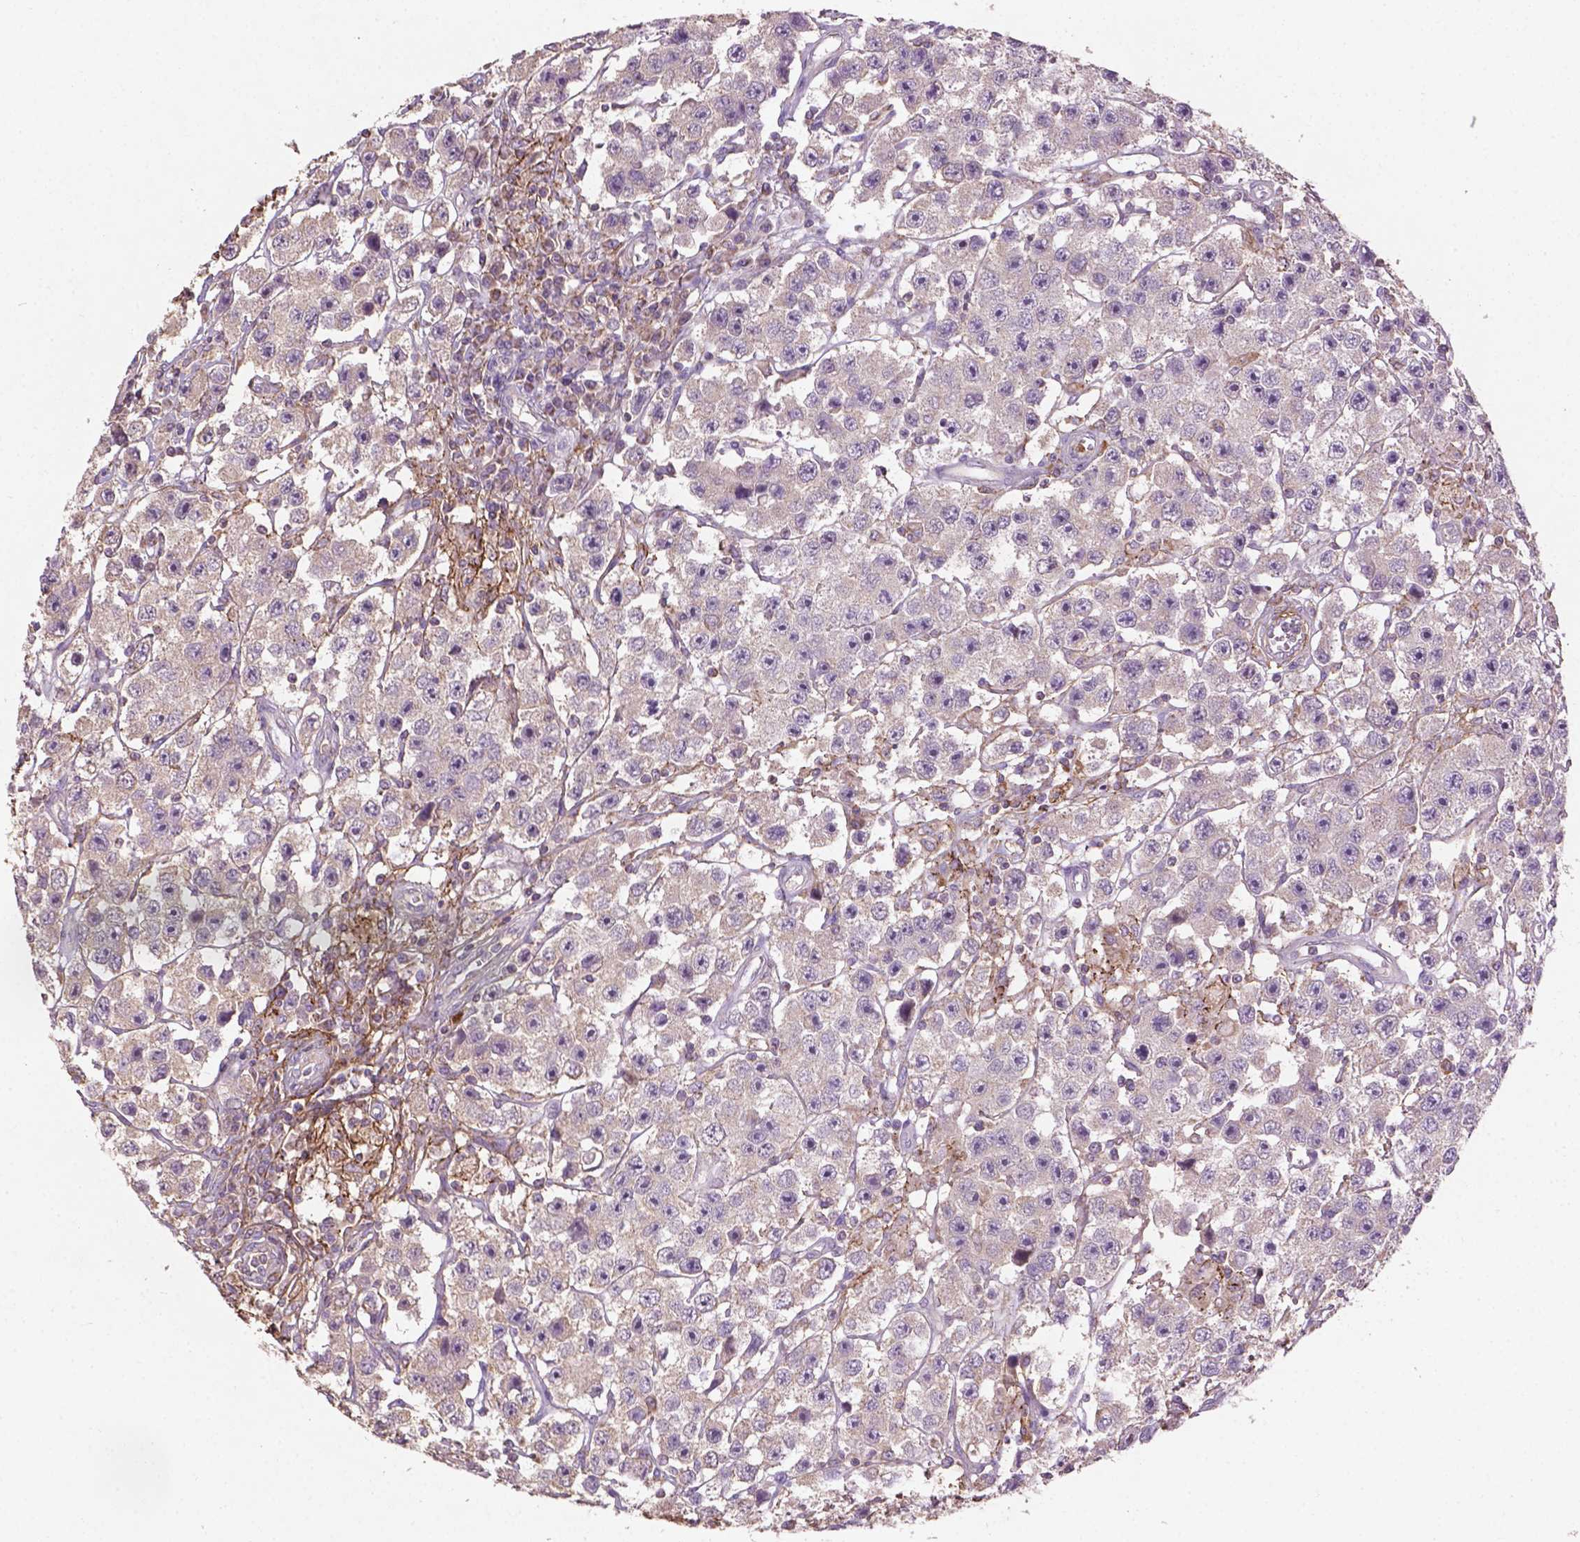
{"staining": {"intensity": "negative", "quantity": "none", "location": "none"}, "tissue": "testis cancer", "cell_type": "Tumor cells", "image_type": "cancer", "snomed": [{"axis": "morphology", "description": "Seminoma, NOS"}, {"axis": "topography", "description": "Testis"}], "caption": "Photomicrograph shows no significant protein staining in tumor cells of testis cancer.", "gene": "LRRC3C", "patient": {"sex": "male", "age": 45}}